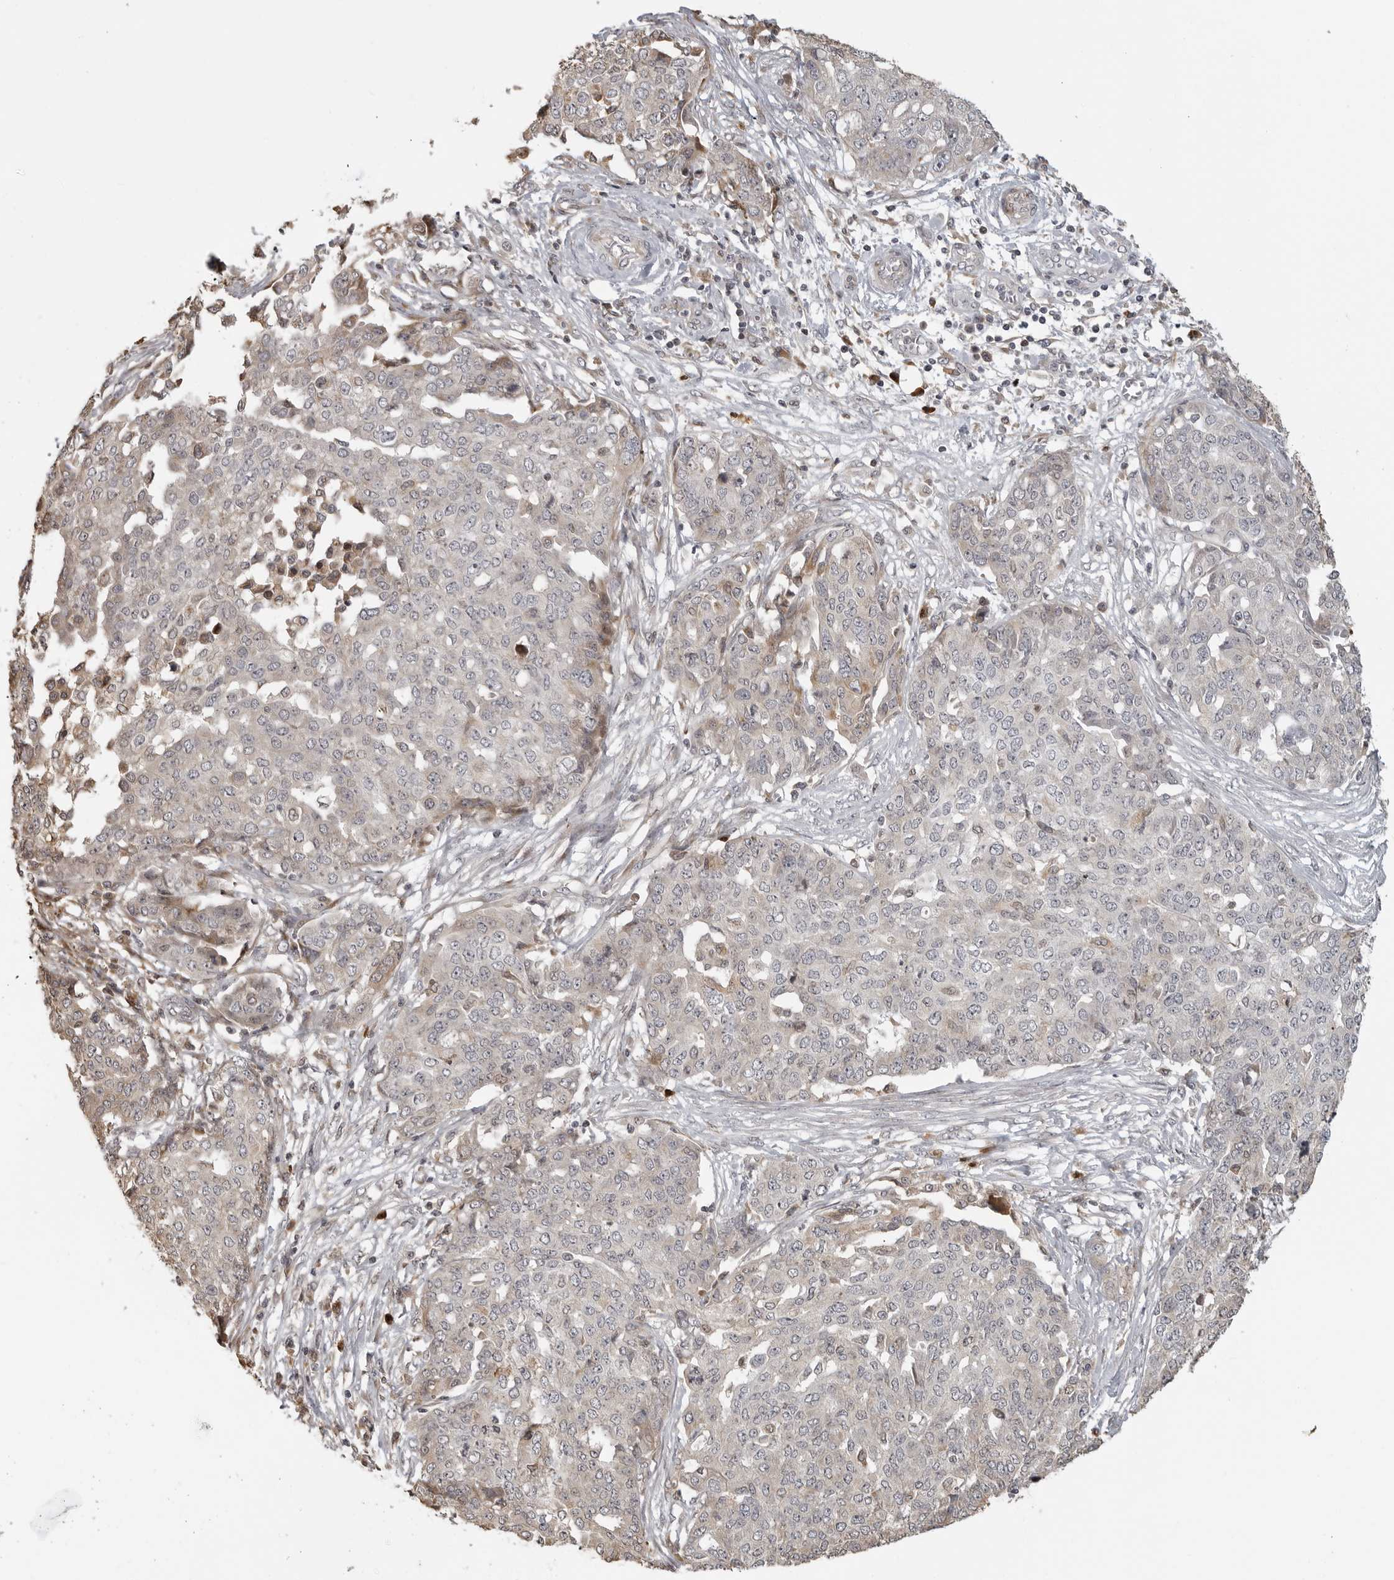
{"staining": {"intensity": "weak", "quantity": "<25%", "location": "cytoplasmic/membranous"}, "tissue": "ovarian cancer", "cell_type": "Tumor cells", "image_type": "cancer", "snomed": [{"axis": "morphology", "description": "Cystadenocarcinoma, serous, NOS"}, {"axis": "topography", "description": "Soft tissue"}, {"axis": "topography", "description": "Ovary"}], "caption": "Histopathology image shows no protein positivity in tumor cells of ovarian cancer (serous cystadenocarcinoma) tissue.", "gene": "IDO1", "patient": {"sex": "female", "age": 57}}